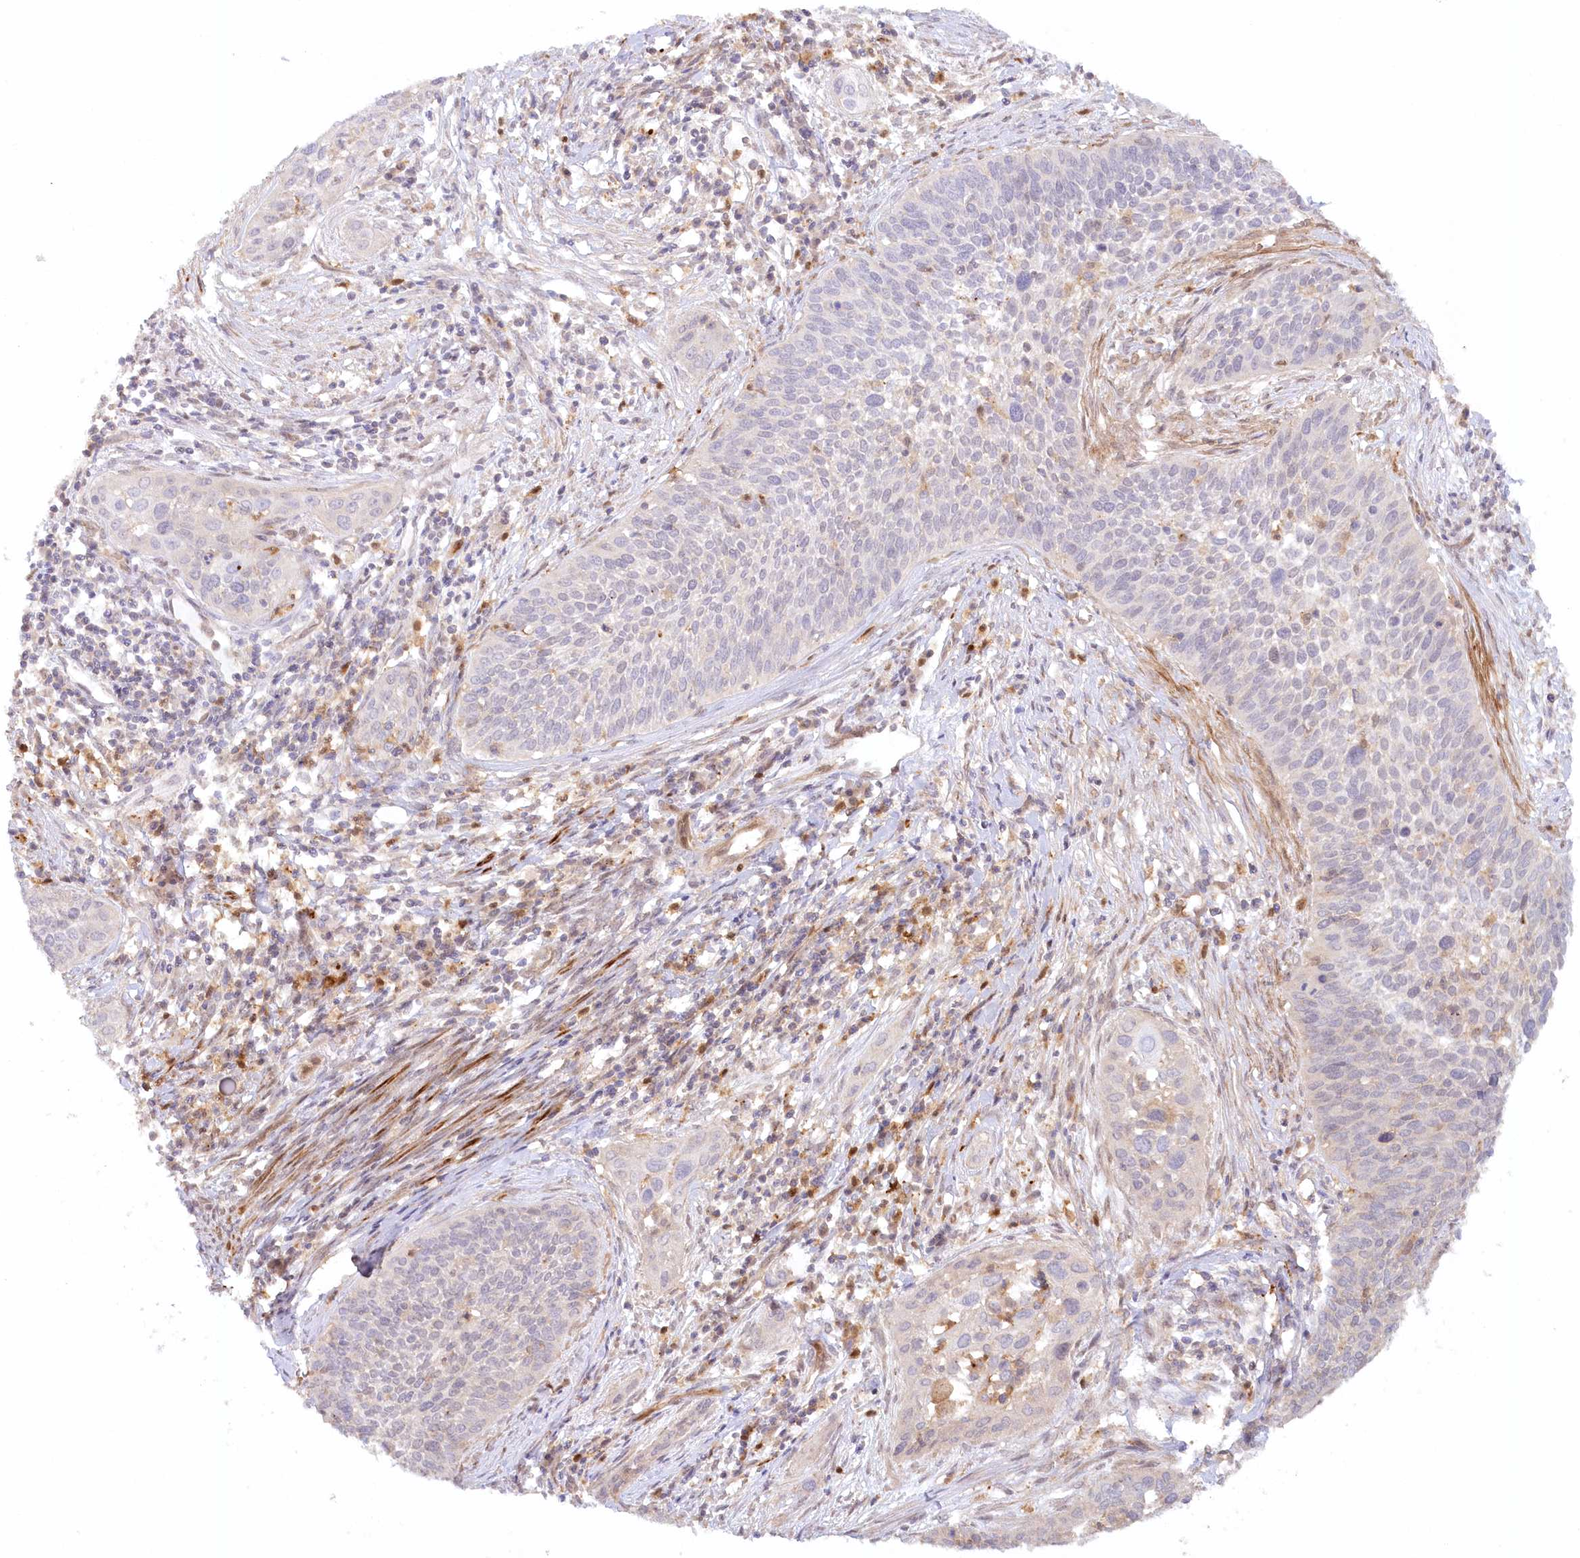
{"staining": {"intensity": "negative", "quantity": "none", "location": "none"}, "tissue": "cervical cancer", "cell_type": "Tumor cells", "image_type": "cancer", "snomed": [{"axis": "morphology", "description": "Squamous cell carcinoma, NOS"}, {"axis": "topography", "description": "Cervix"}], "caption": "Micrograph shows no significant protein positivity in tumor cells of cervical cancer (squamous cell carcinoma).", "gene": "GBE1", "patient": {"sex": "female", "age": 34}}